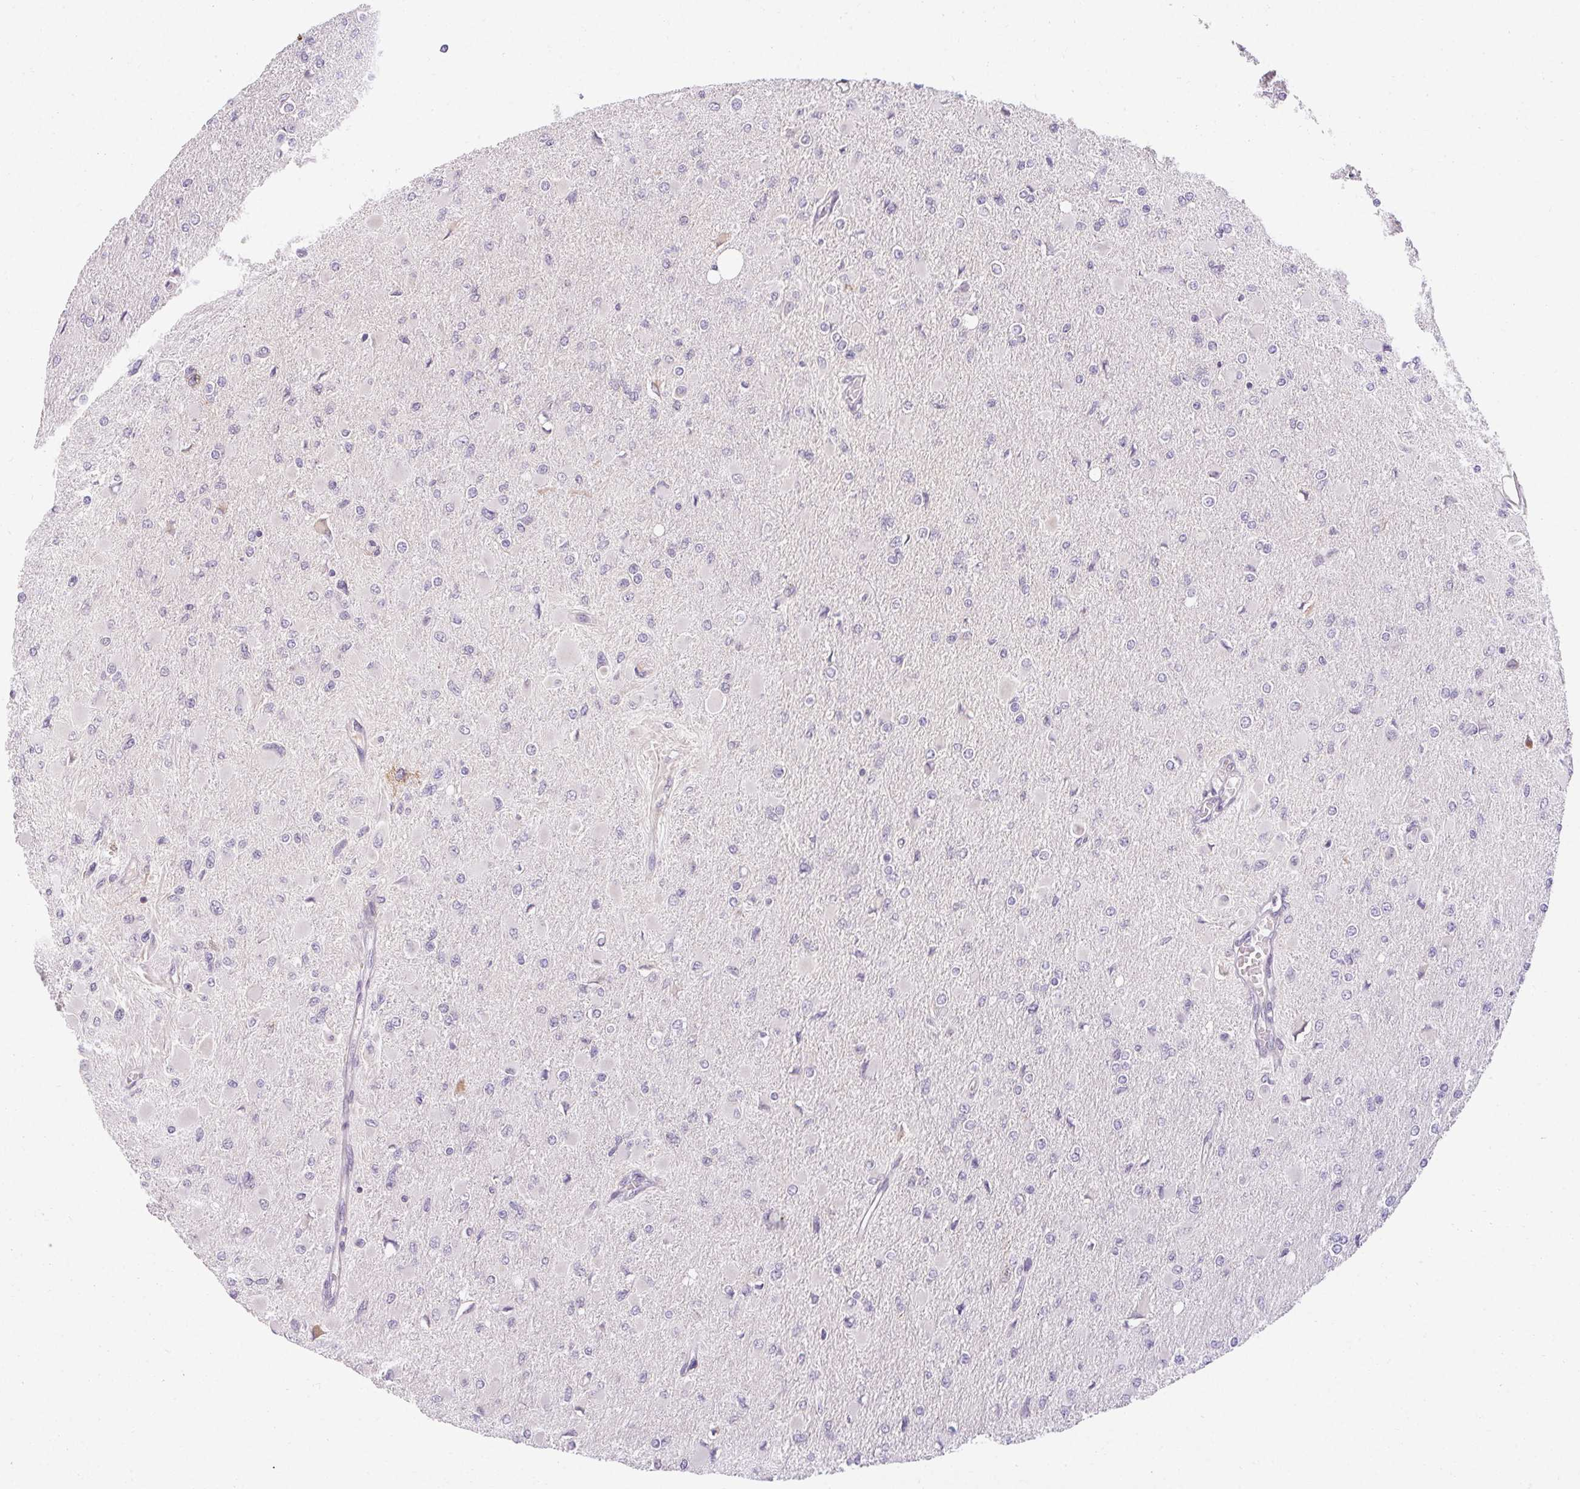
{"staining": {"intensity": "negative", "quantity": "none", "location": "none"}, "tissue": "glioma", "cell_type": "Tumor cells", "image_type": "cancer", "snomed": [{"axis": "morphology", "description": "Glioma, malignant, High grade"}, {"axis": "topography", "description": "Cerebral cortex"}], "caption": "Immunohistochemical staining of human glioma displays no significant staining in tumor cells.", "gene": "TMEM52B", "patient": {"sex": "female", "age": 36}}